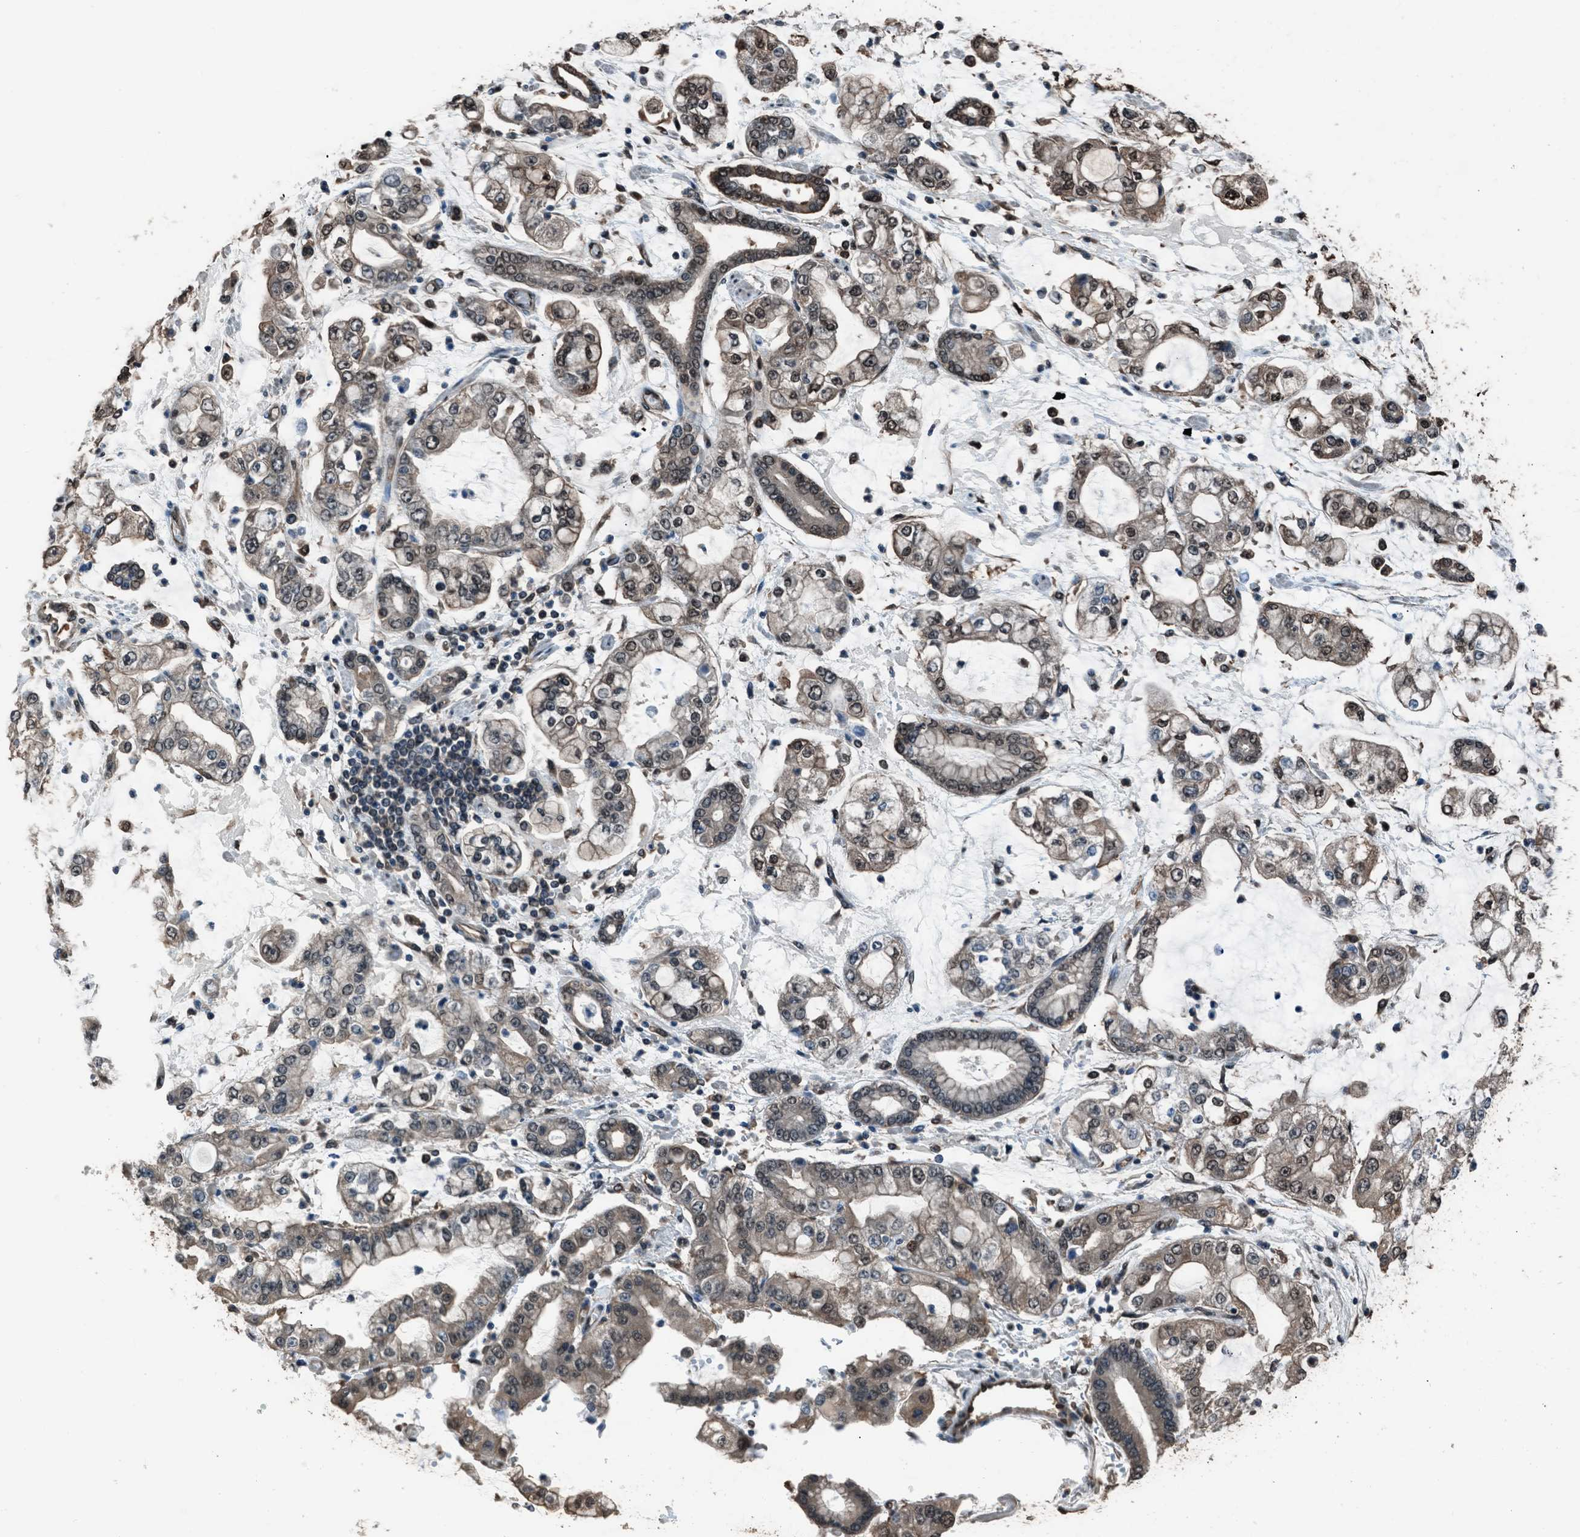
{"staining": {"intensity": "moderate", "quantity": ">75%", "location": "nuclear"}, "tissue": "stomach cancer", "cell_type": "Tumor cells", "image_type": "cancer", "snomed": [{"axis": "morphology", "description": "Adenocarcinoma, NOS"}, {"axis": "topography", "description": "Stomach"}], "caption": "Human stomach cancer stained with a protein marker exhibits moderate staining in tumor cells.", "gene": "YWHAG", "patient": {"sex": "male", "age": 76}}